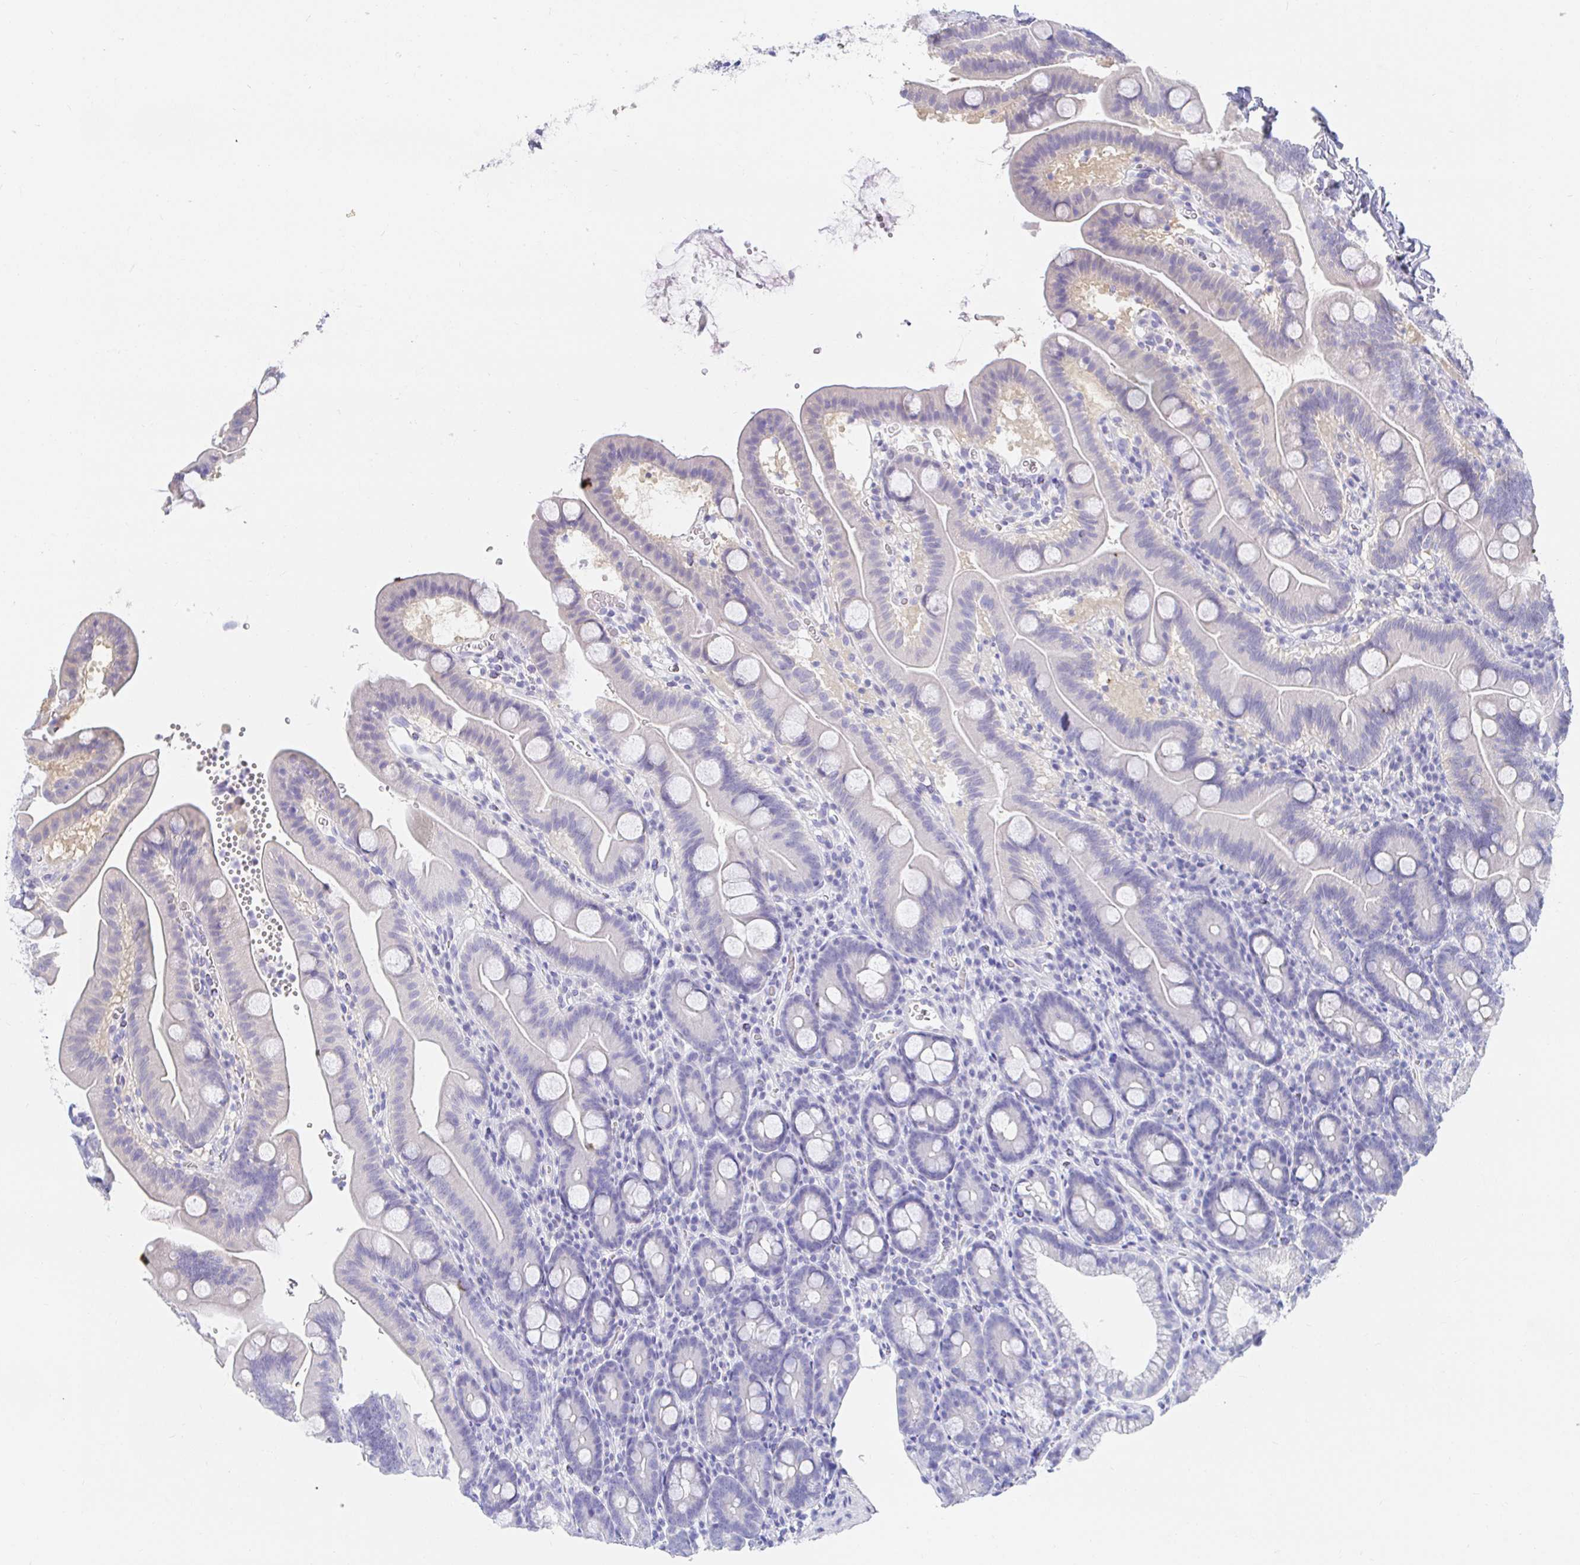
{"staining": {"intensity": "negative", "quantity": "none", "location": "none"}, "tissue": "duodenum", "cell_type": "Glandular cells", "image_type": "normal", "snomed": [{"axis": "morphology", "description": "Normal tissue, NOS"}, {"axis": "topography", "description": "Duodenum"}], "caption": "Micrograph shows no significant protein positivity in glandular cells of unremarkable duodenum. (Stains: DAB (3,3'-diaminobenzidine) immunohistochemistry (IHC) with hematoxylin counter stain, Microscopy: brightfield microscopy at high magnification).", "gene": "PDE6B", "patient": {"sex": "male", "age": 59}}